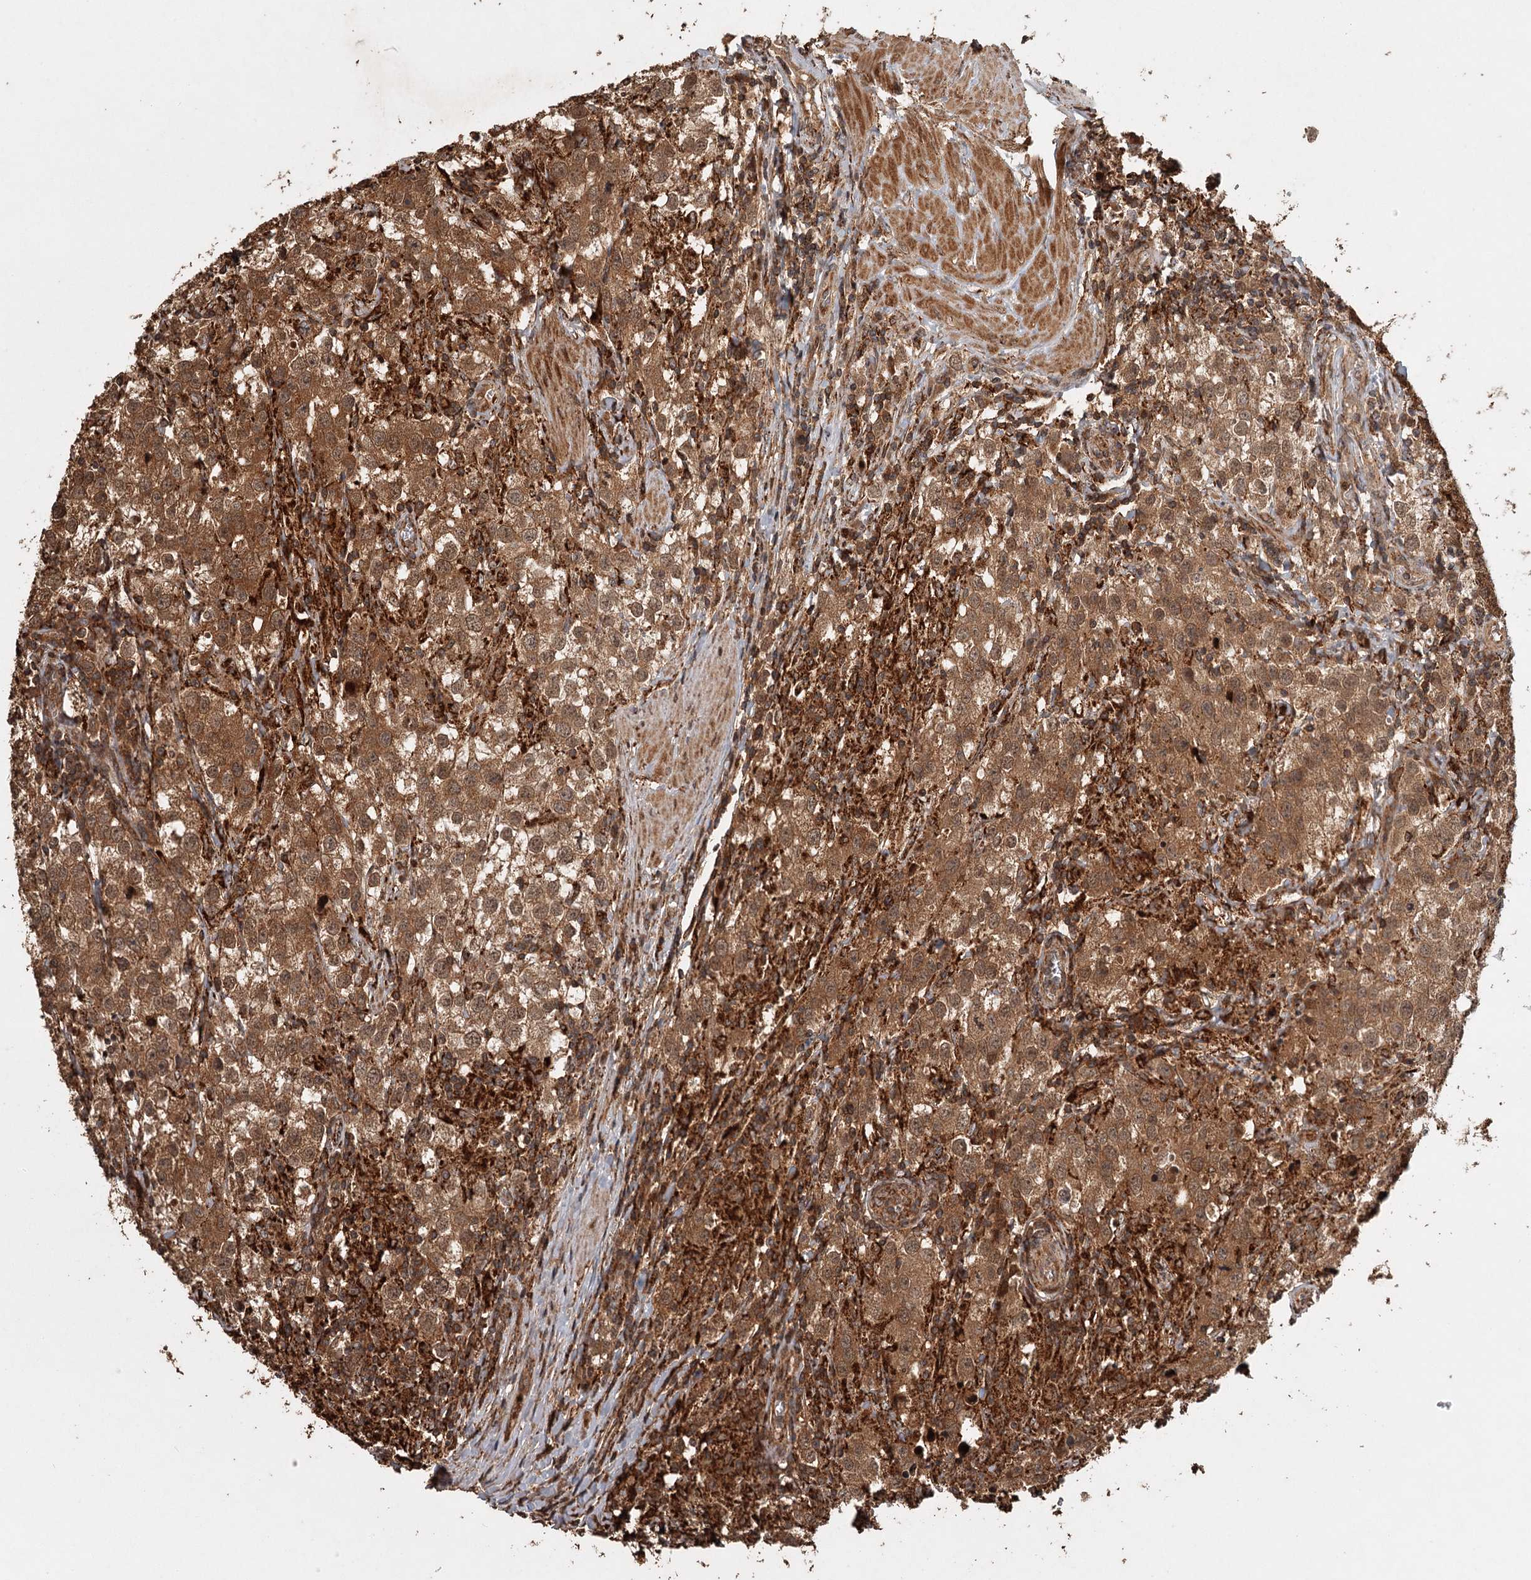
{"staining": {"intensity": "moderate", "quantity": ">75%", "location": "cytoplasmic/membranous,nuclear"}, "tissue": "testis cancer", "cell_type": "Tumor cells", "image_type": "cancer", "snomed": [{"axis": "morphology", "description": "Seminoma, NOS"}, {"axis": "morphology", "description": "Carcinoma, Embryonal, NOS"}, {"axis": "topography", "description": "Testis"}], "caption": "Tumor cells demonstrate medium levels of moderate cytoplasmic/membranous and nuclear staining in about >75% of cells in human embryonal carcinoma (testis). (brown staining indicates protein expression, while blue staining denotes nuclei).", "gene": "FAXC", "patient": {"sex": "male", "age": 43}}